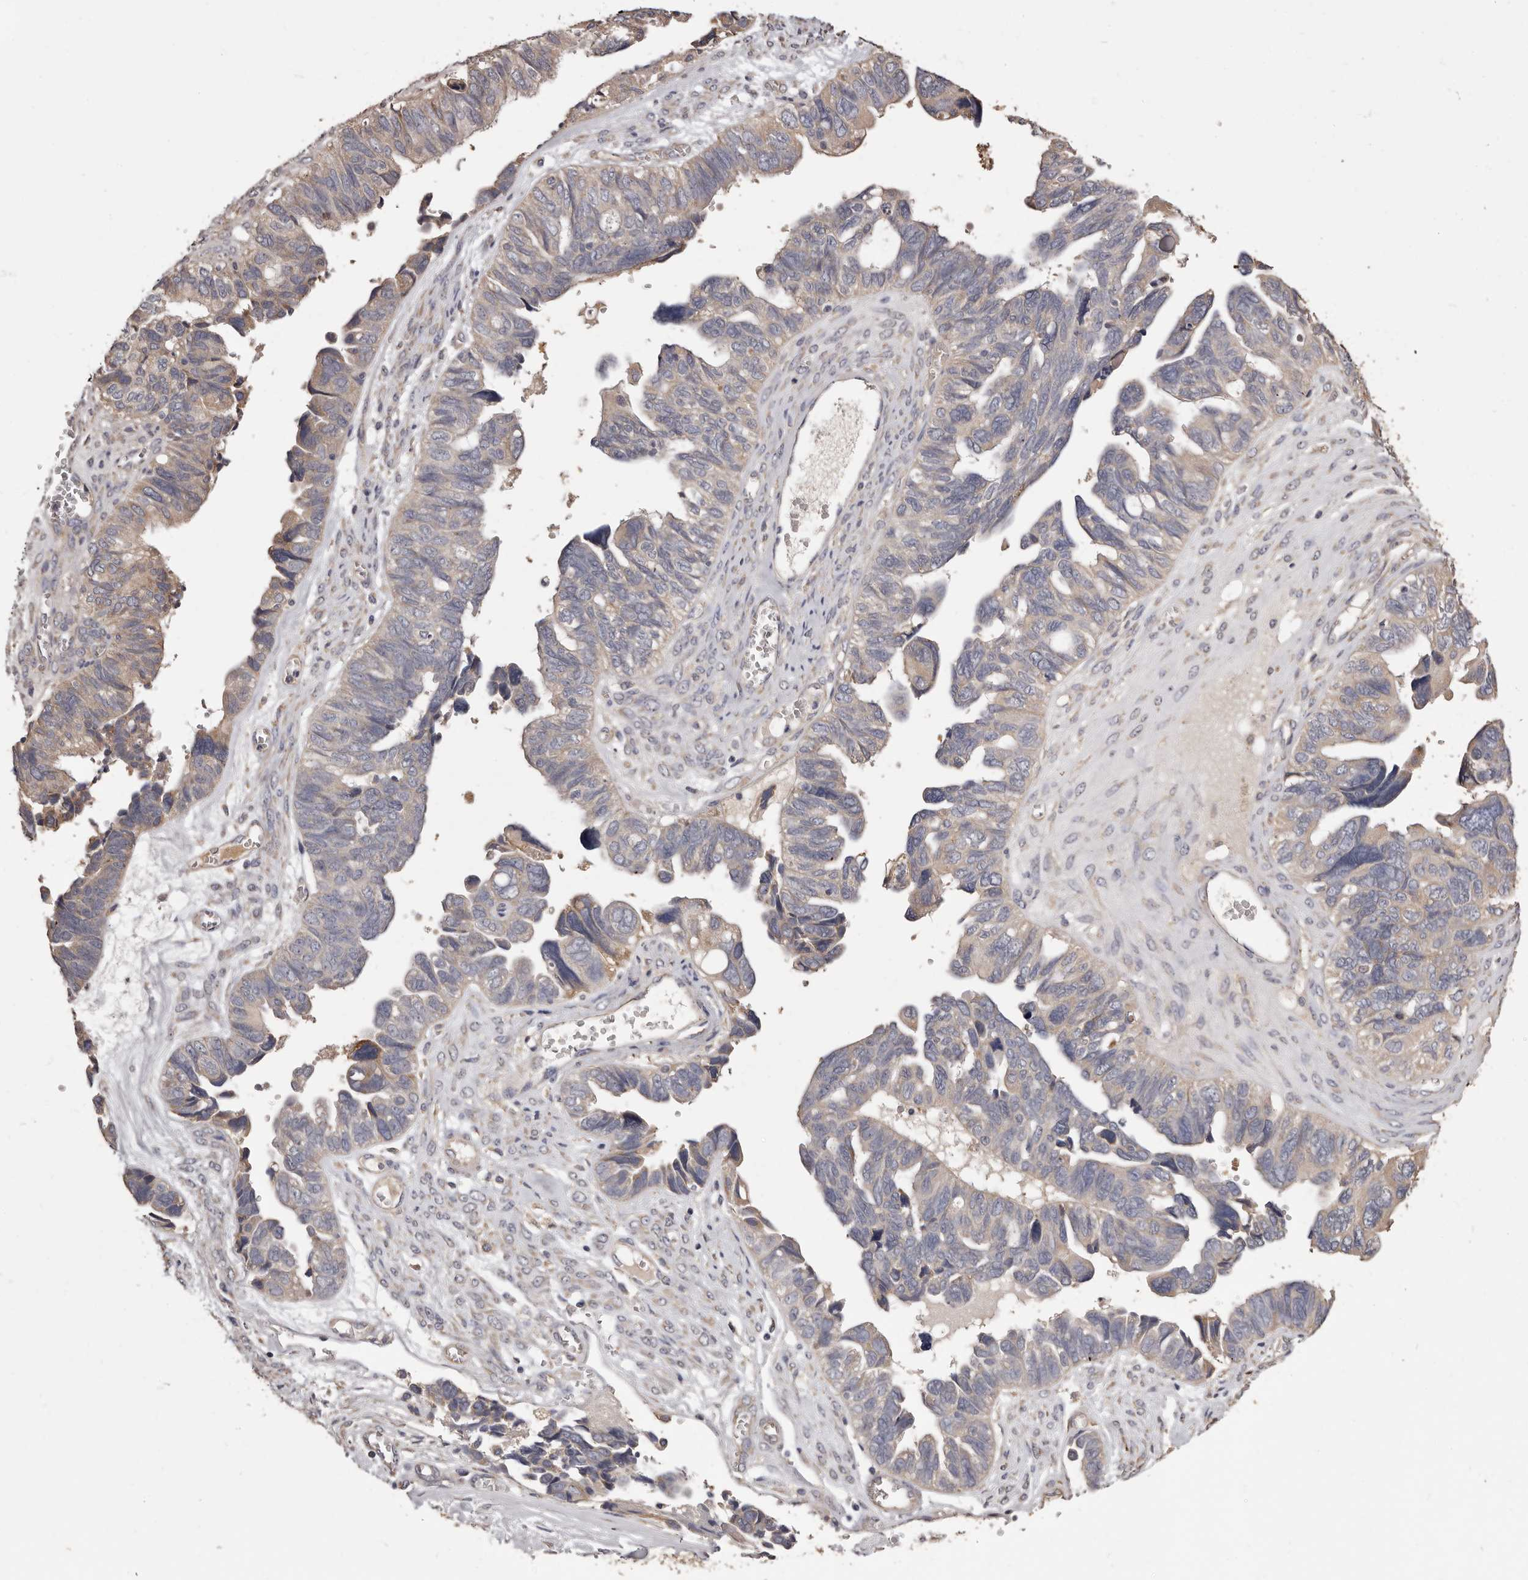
{"staining": {"intensity": "weak", "quantity": "25%-75%", "location": "cytoplasmic/membranous"}, "tissue": "ovarian cancer", "cell_type": "Tumor cells", "image_type": "cancer", "snomed": [{"axis": "morphology", "description": "Cystadenocarcinoma, serous, NOS"}, {"axis": "topography", "description": "Ovary"}], "caption": "Weak cytoplasmic/membranous protein positivity is identified in approximately 25%-75% of tumor cells in ovarian serous cystadenocarcinoma. (DAB (3,3'-diaminobenzidine) = brown stain, brightfield microscopy at high magnification).", "gene": "ETNK1", "patient": {"sex": "female", "age": 79}}